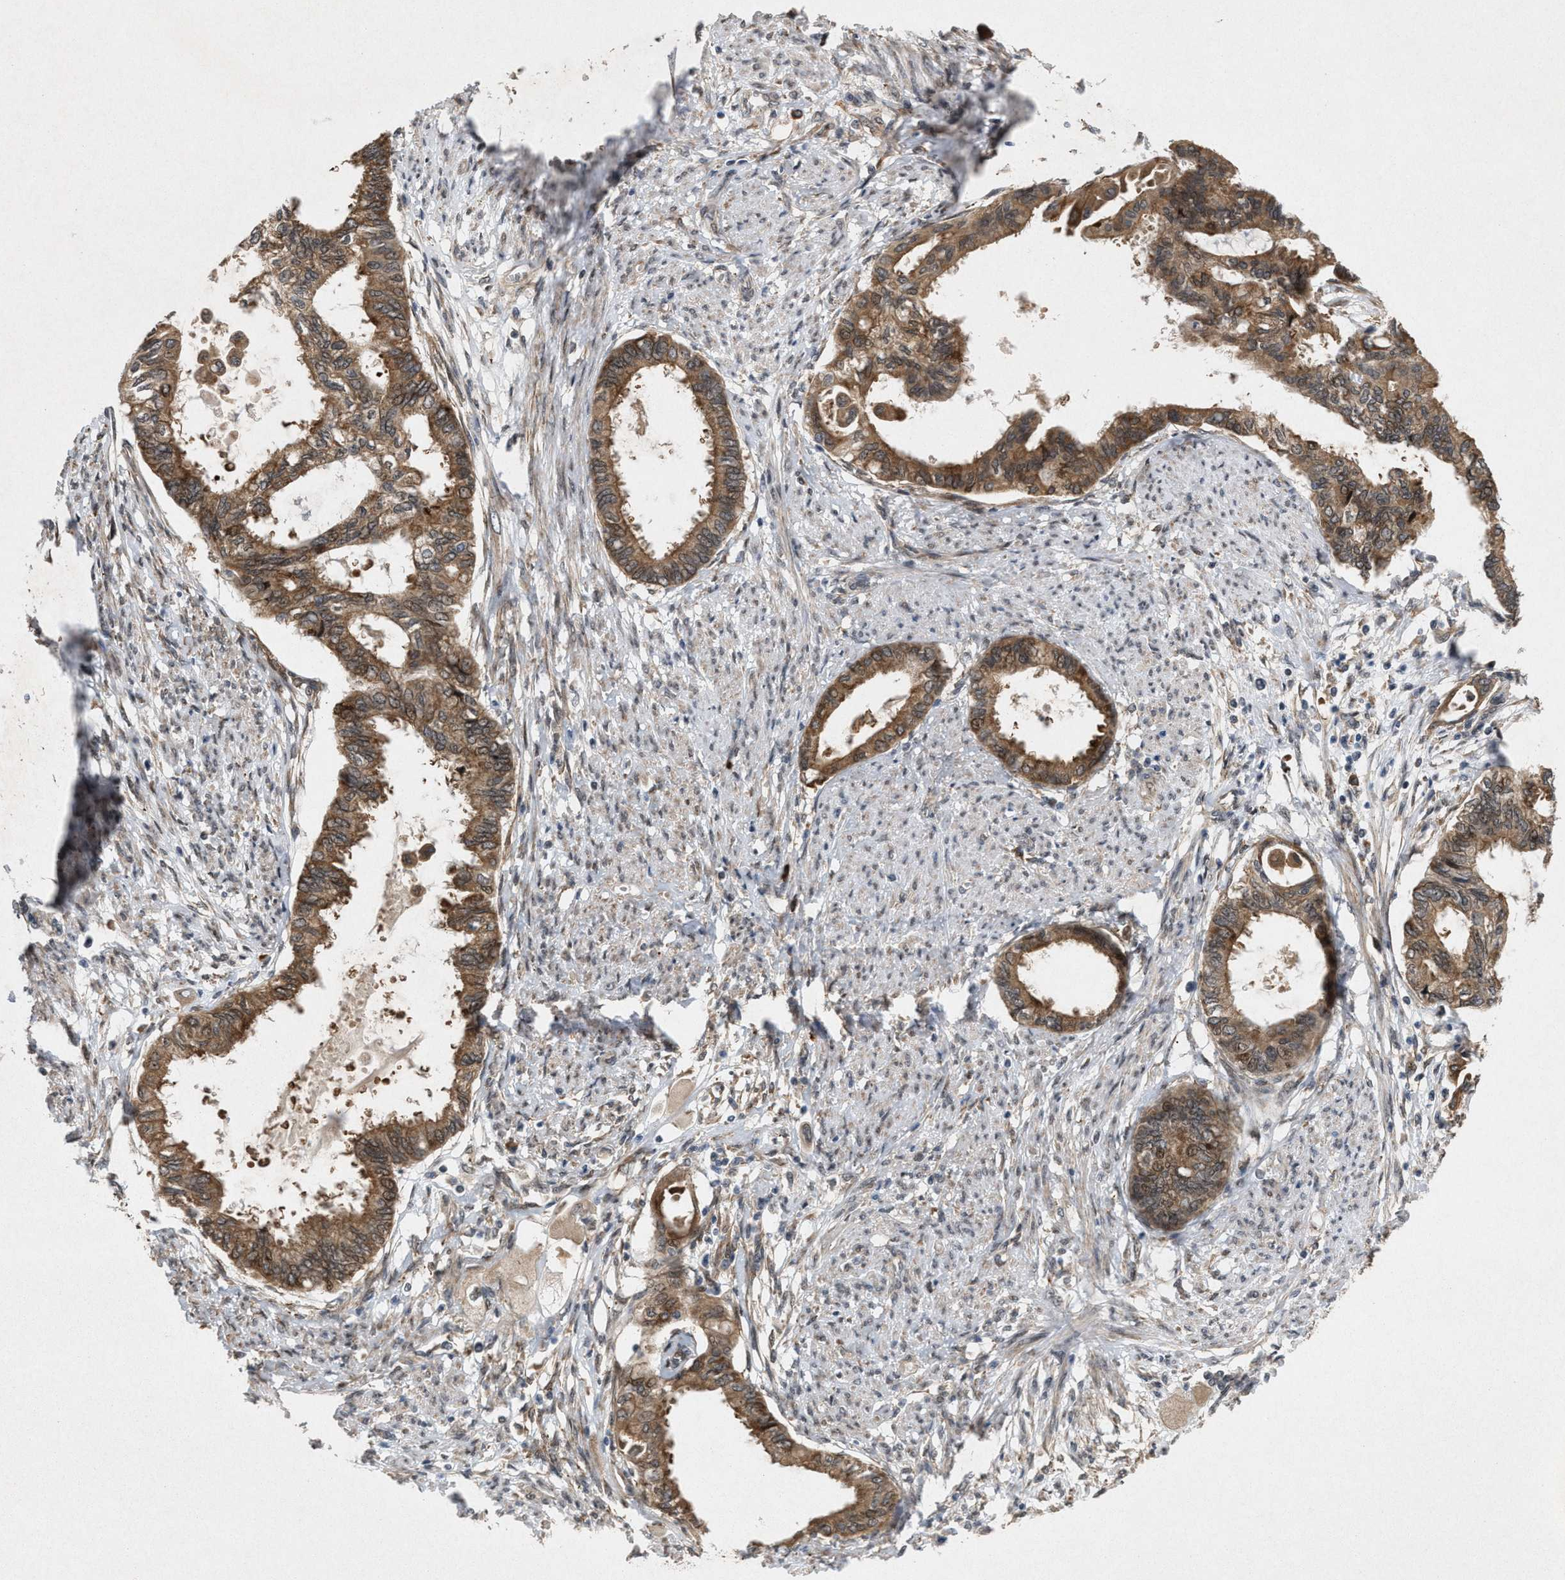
{"staining": {"intensity": "moderate", "quantity": ">75%", "location": "cytoplasmic/membranous"}, "tissue": "cervical cancer", "cell_type": "Tumor cells", "image_type": "cancer", "snomed": [{"axis": "morphology", "description": "Normal tissue, NOS"}, {"axis": "morphology", "description": "Adenocarcinoma, NOS"}, {"axis": "topography", "description": "Cervix"}, {"axis": "topography", "description": "Endometrium"}], "caption": "Cervical cancer was stained to show a protein in brown. There is medium levels of moderate cytoplasmic/membranous expression in about >75% of tumor cells.", "gene": "MFSD6", "patient": {"sex": "female", "age": 86}}